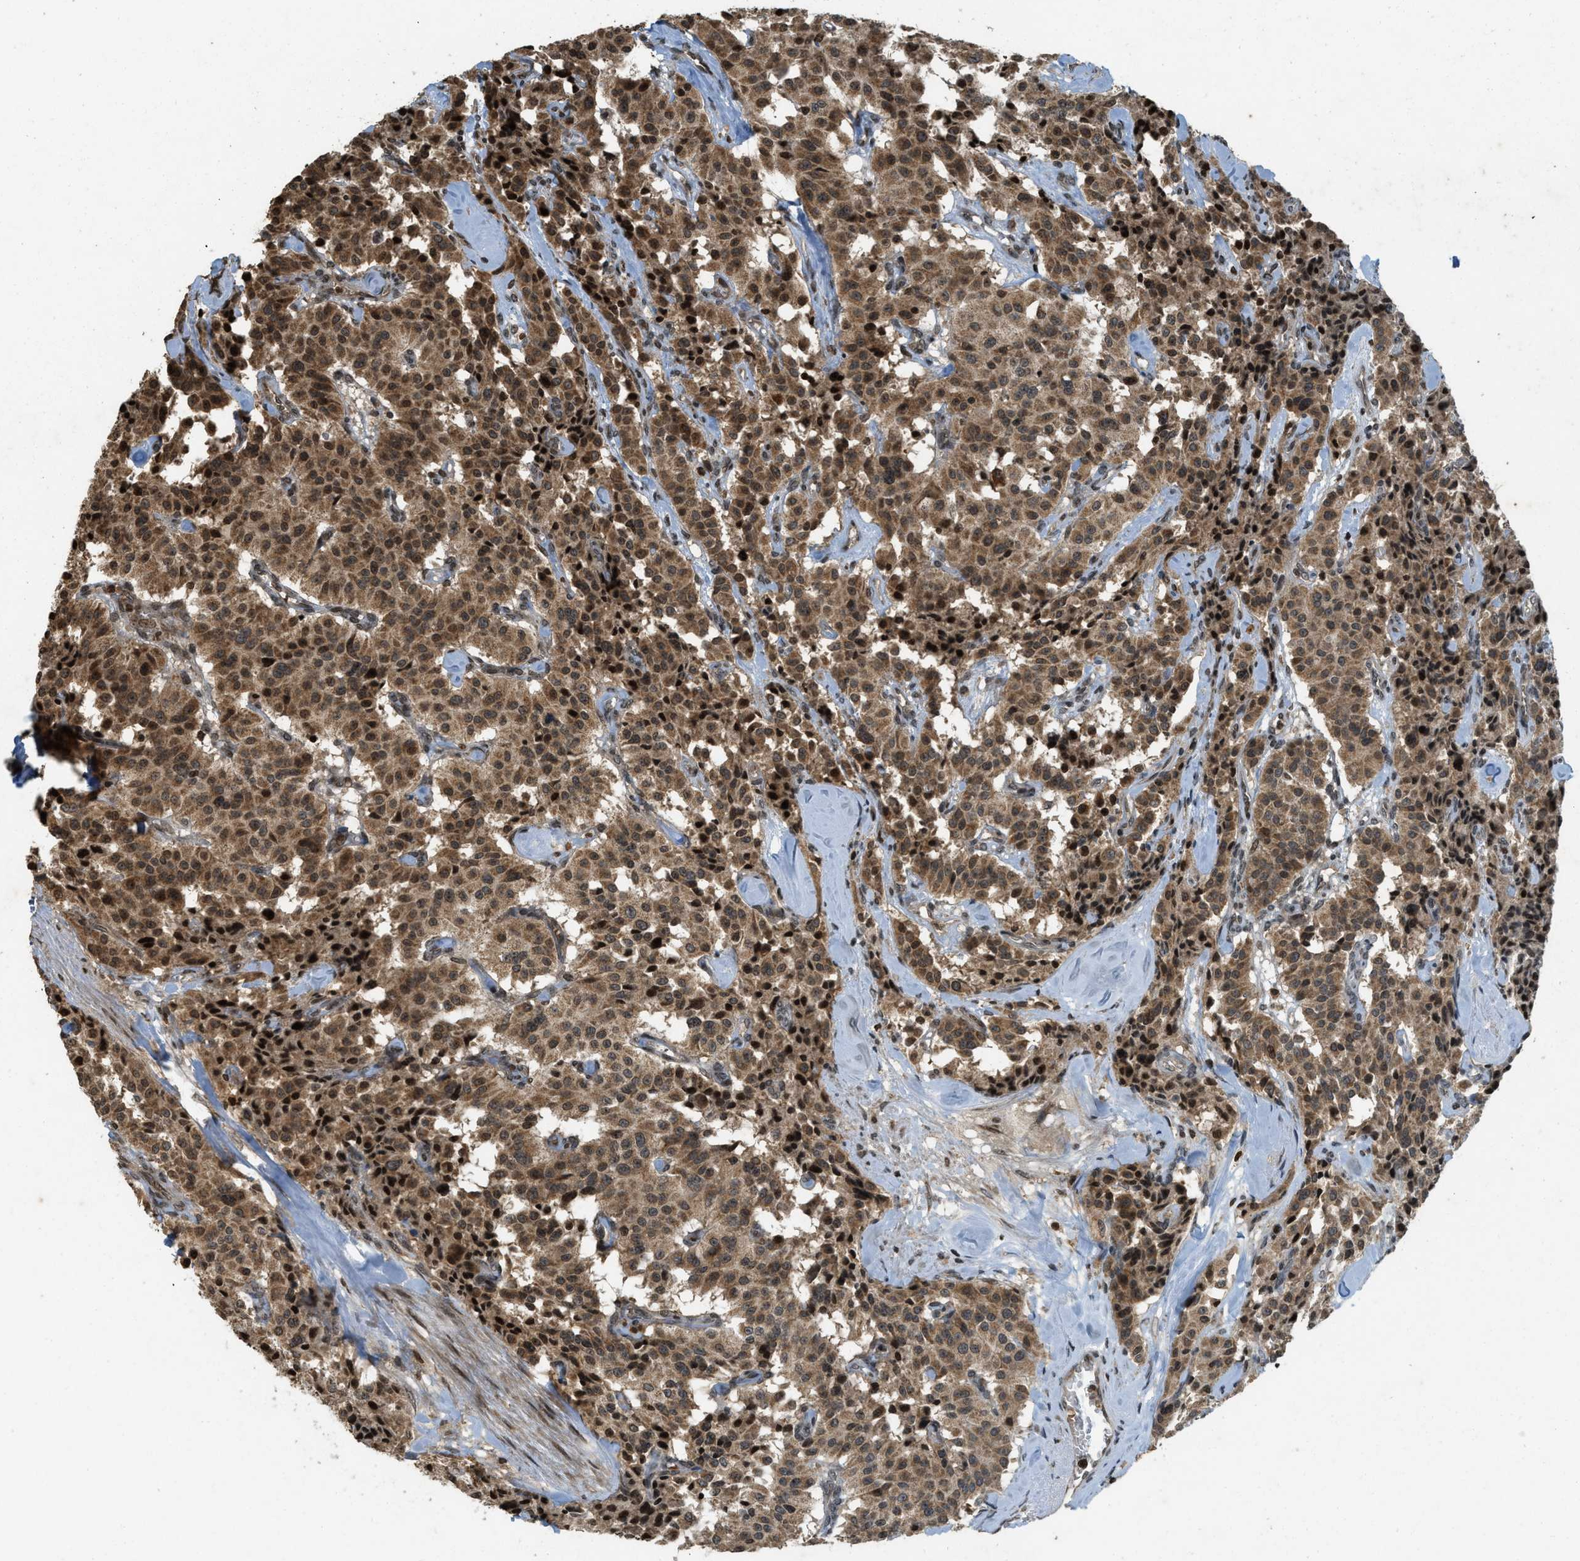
{"staining": {"intensity": "moderate", "quantity": ">75%", "location": "cytoplasmic/membranous,nuclear"}, "tissue": "carcinoid", "cell_type": "Tumor cells", "image_type": "cancer", "snomed": [{"axis": "morphology", "description": "Carcinoid, malignant, NOS"}, {"axis": "topography", "description": "Lung"}], "caption": "A high-resolution image shows immunohistochemistry staining of carcinoid, which displays moderate cytoplasmic/membranous and nuclear expression in about >75% of tumor cells.", "gene": "SIAH1", "patient": {"sex": "male", "age": 30}}